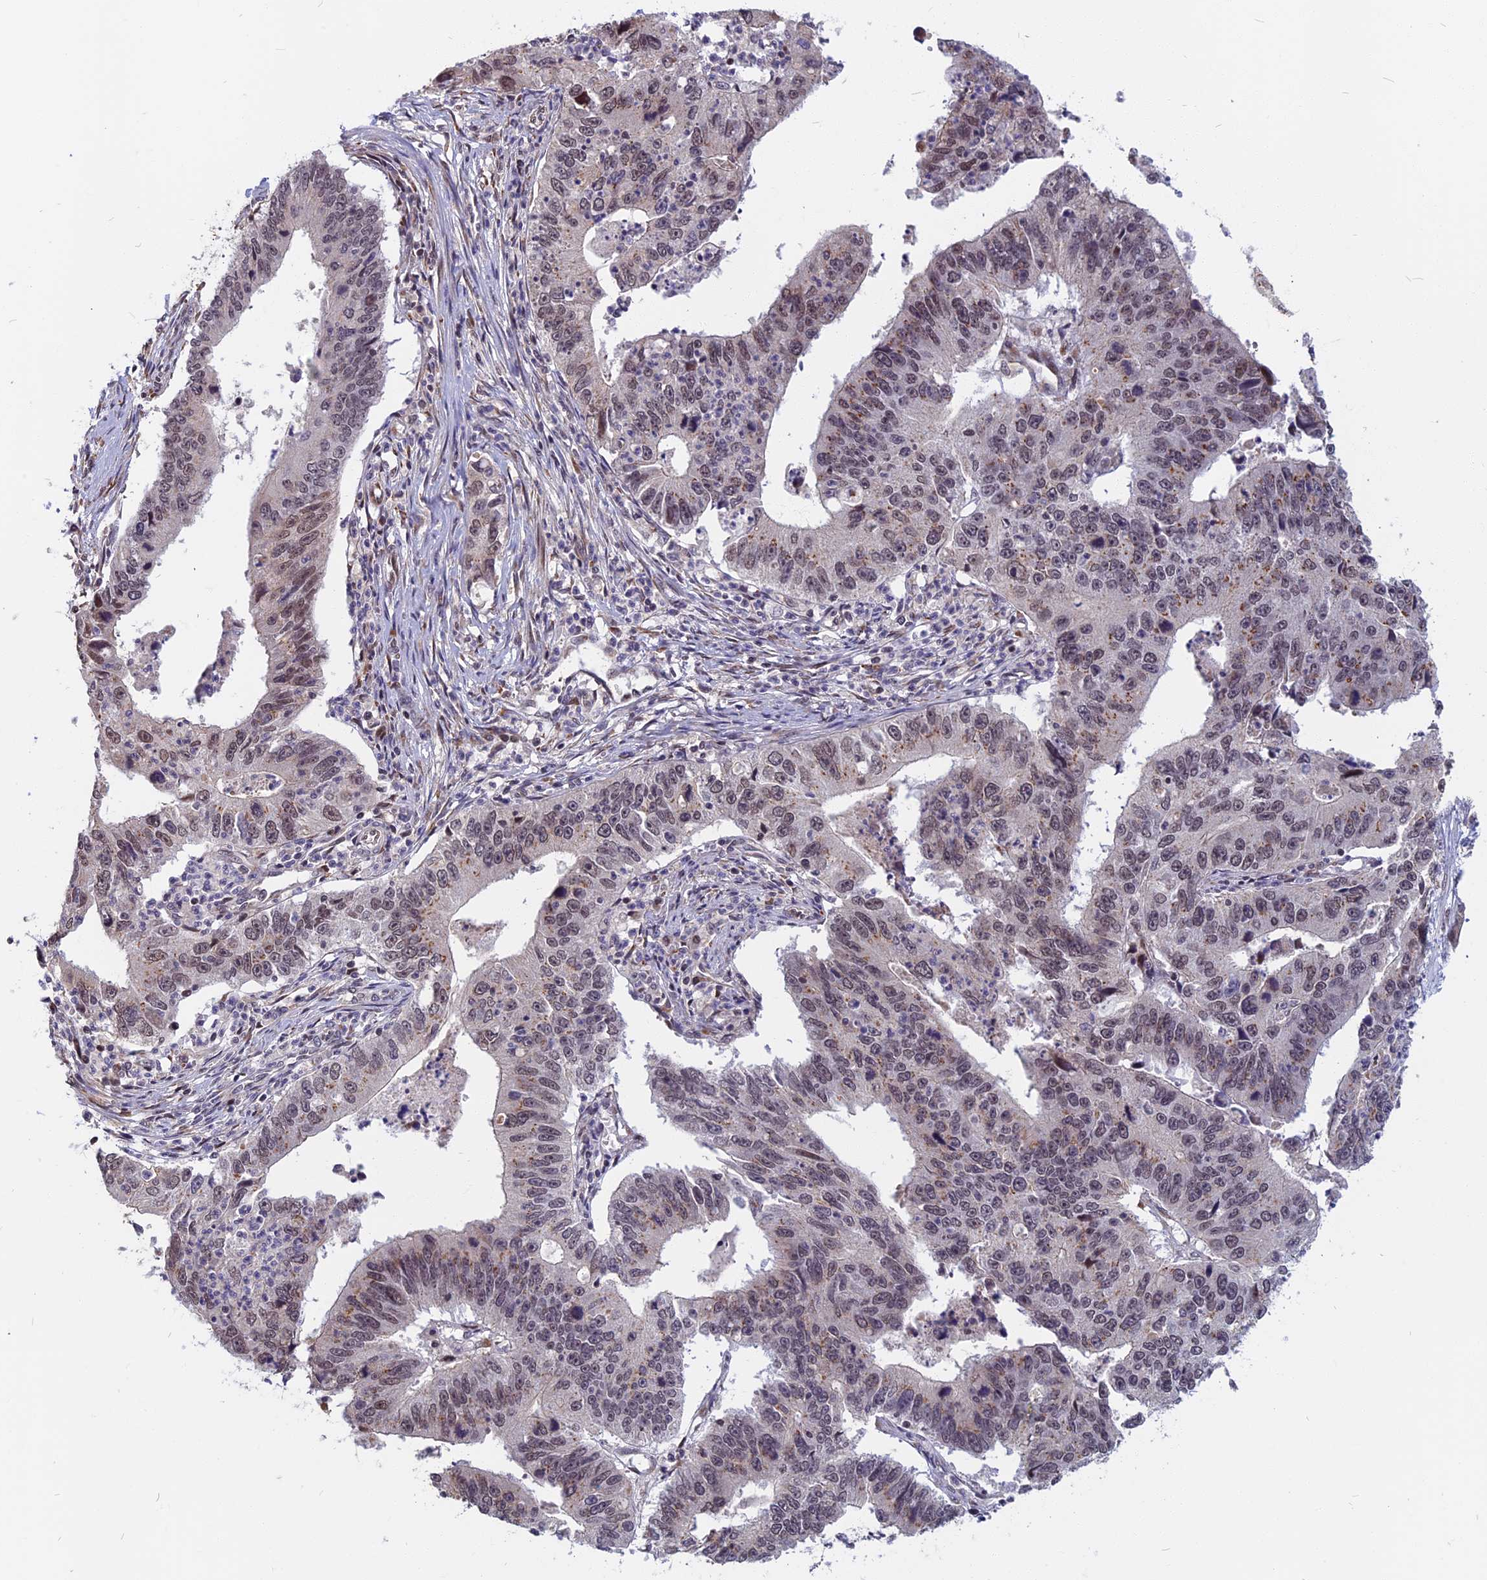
{"staining": {"intensity": "weak", "quantity": "<25%", "location": "cytoplasmic/membranous,nuclear"}, "tissue": "stomach cancer", "cell_type": "Tumor cells", "image_type": "cancer", "snomed": [{"axis": "morphology", "description": "Adenocarcinoma, NOS"}, {"axis": "topography", "description": "Stomach"}], "caption": "Immunohistochemistry of human stomach cancer (adenocarcinoma) exhibits no staining in tumor cells. (Stains: DAB (3,3'-diaminobenzidine) immunohistochemistry with hematoxylin counter stain, Microscopy: brightfield microscopy at high magnification).", "gene": "CCDC113", "patient": {"sex": "male", "age": 59}}